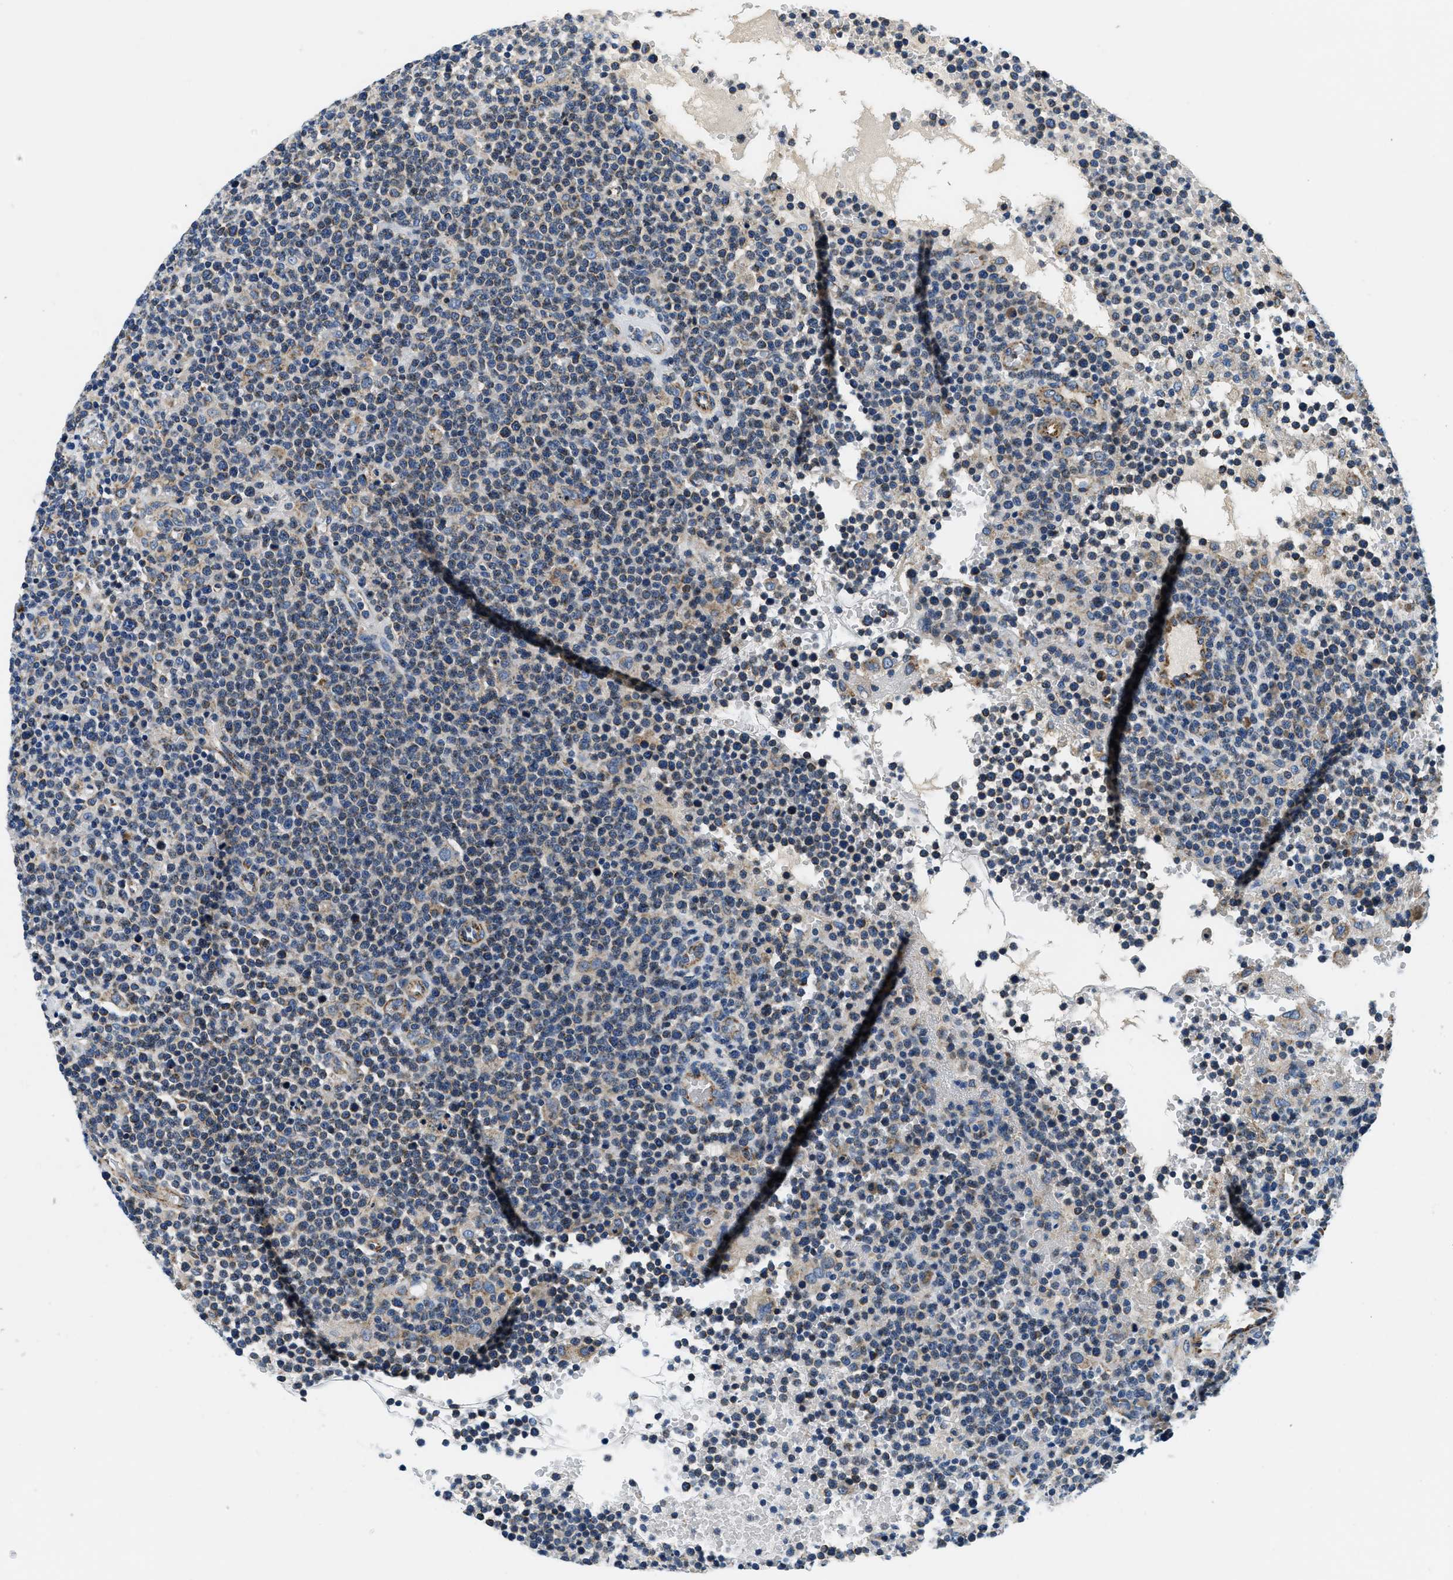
{"staining": {"intensity": "moderate", "quantity": "<25%", "location": "cytoplasmic/membranous"}, "tissue": "lymphoma", "cell_type": "Tumor cells", "image_type": "cancer", "snomed": [{"axis": "morphology", "description": "Malignant lymphoma, non-Hodgkin's type, High grade"}, {"axis": "topography", "description": "Lymph node"}], "caption": "High-power microscopy captured an immunohistochemistry (IHC) photomicrograph of malignant lymphoma, non-Hodgkin's type (high-grade), revealing moderate cytoplasmic/membranous staining in about <25% of tumor cells.", "gene": "SAMD4B", "patient": {"sex": "male", "age": 61}}